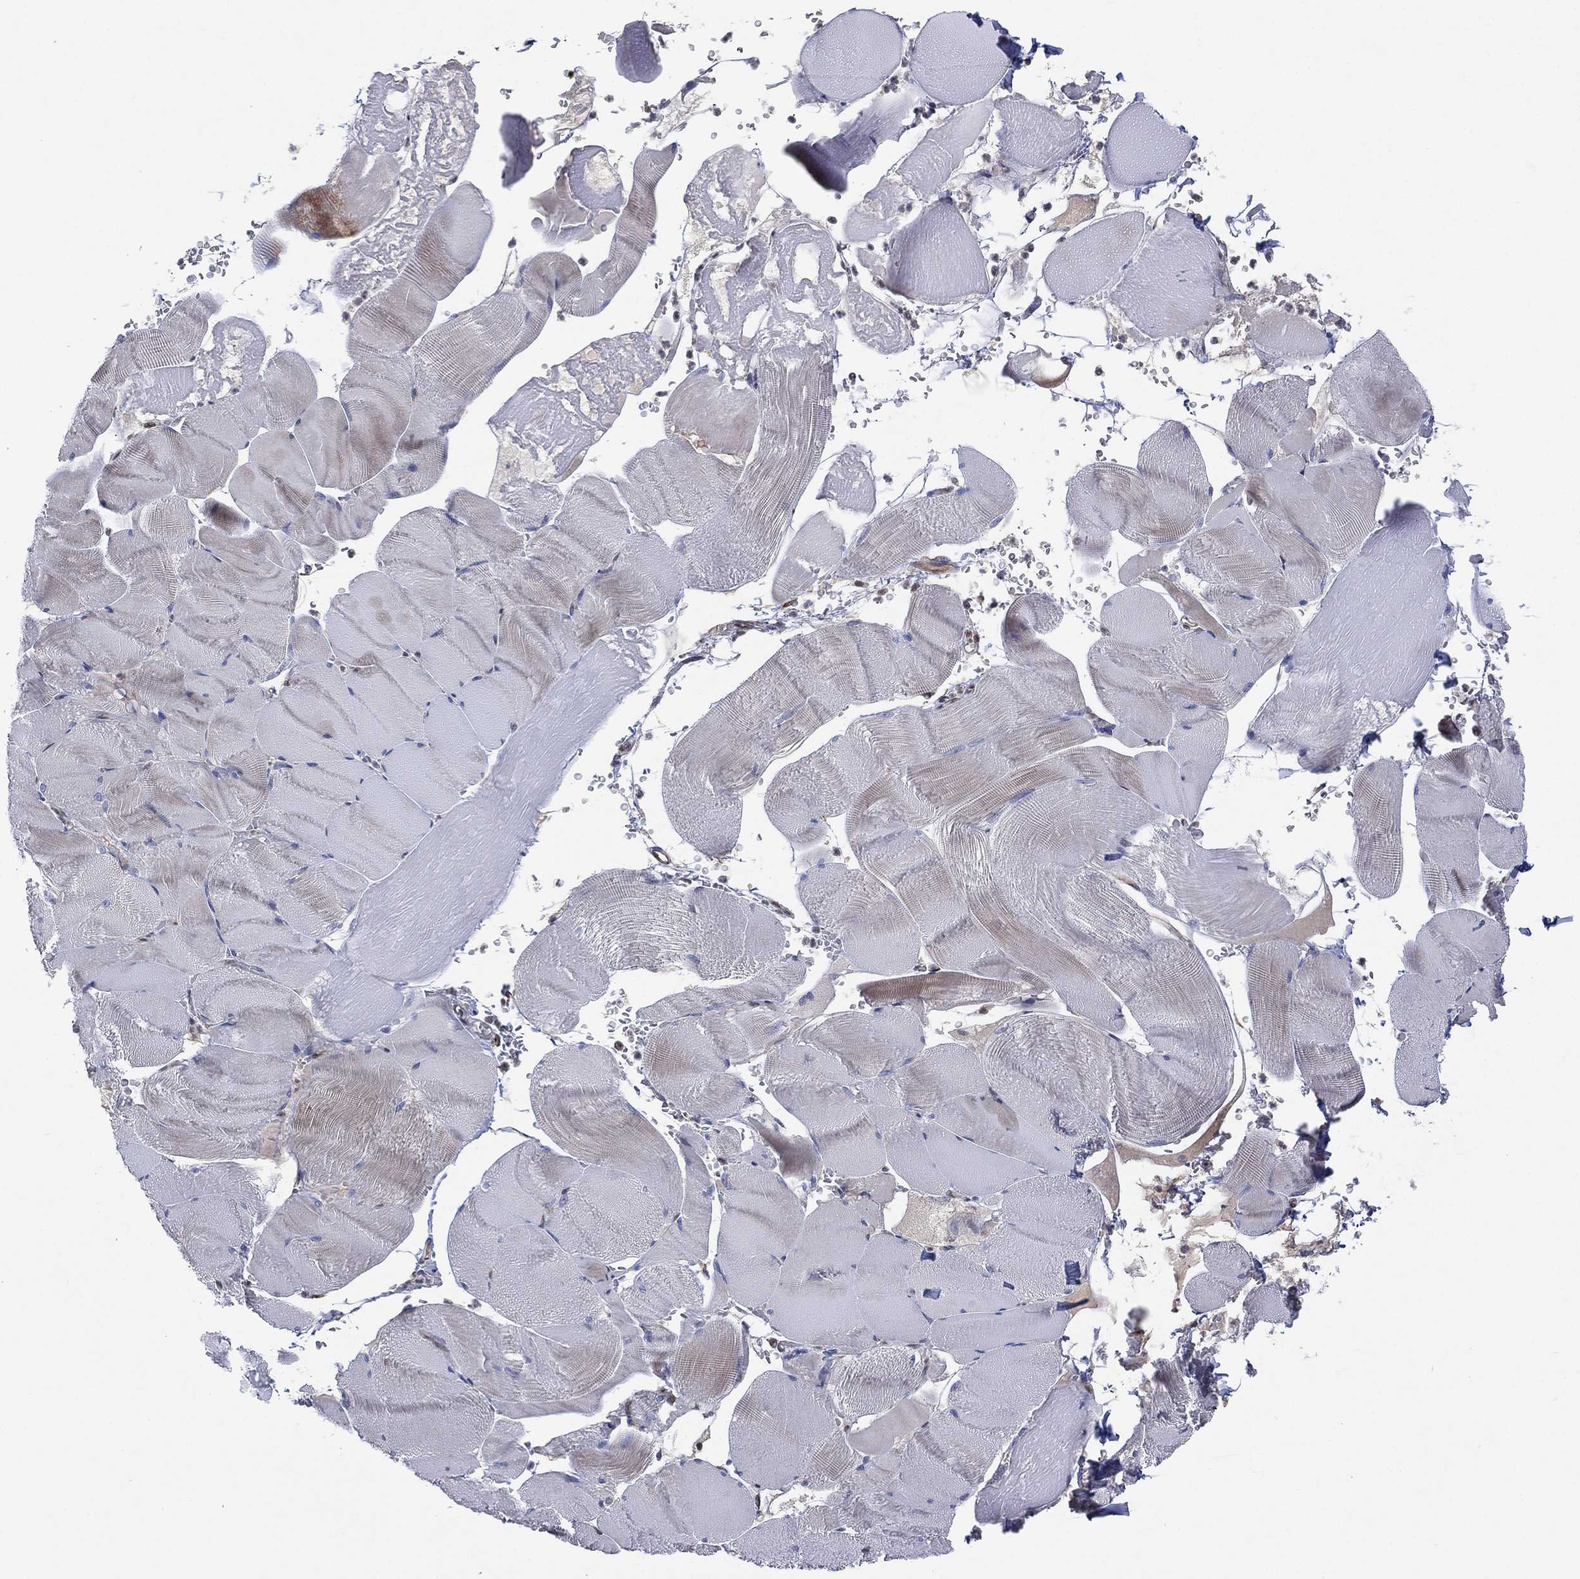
{"staining": {"intensity": "negative", "quantity": "none", "location": "none"}, "tissue": "skeletal muscle", "cell_type": "Myocytes", "image_type": "normal", "snomed": [{"axis": "morphology", "description": "Normal tissue, NOS"}, {"axis": "topography", "description": "Skeletal muscle"}], "caption": "An image of human skeletal muscle is negative for staining in myocytes. Brightfield microscopy of immunohistochemistry stained with DAB (brown) and hematoxylin (blue), captured at high magnification.", "gene": "FLI1", "patient": {"sex": "male", "age": 56}}